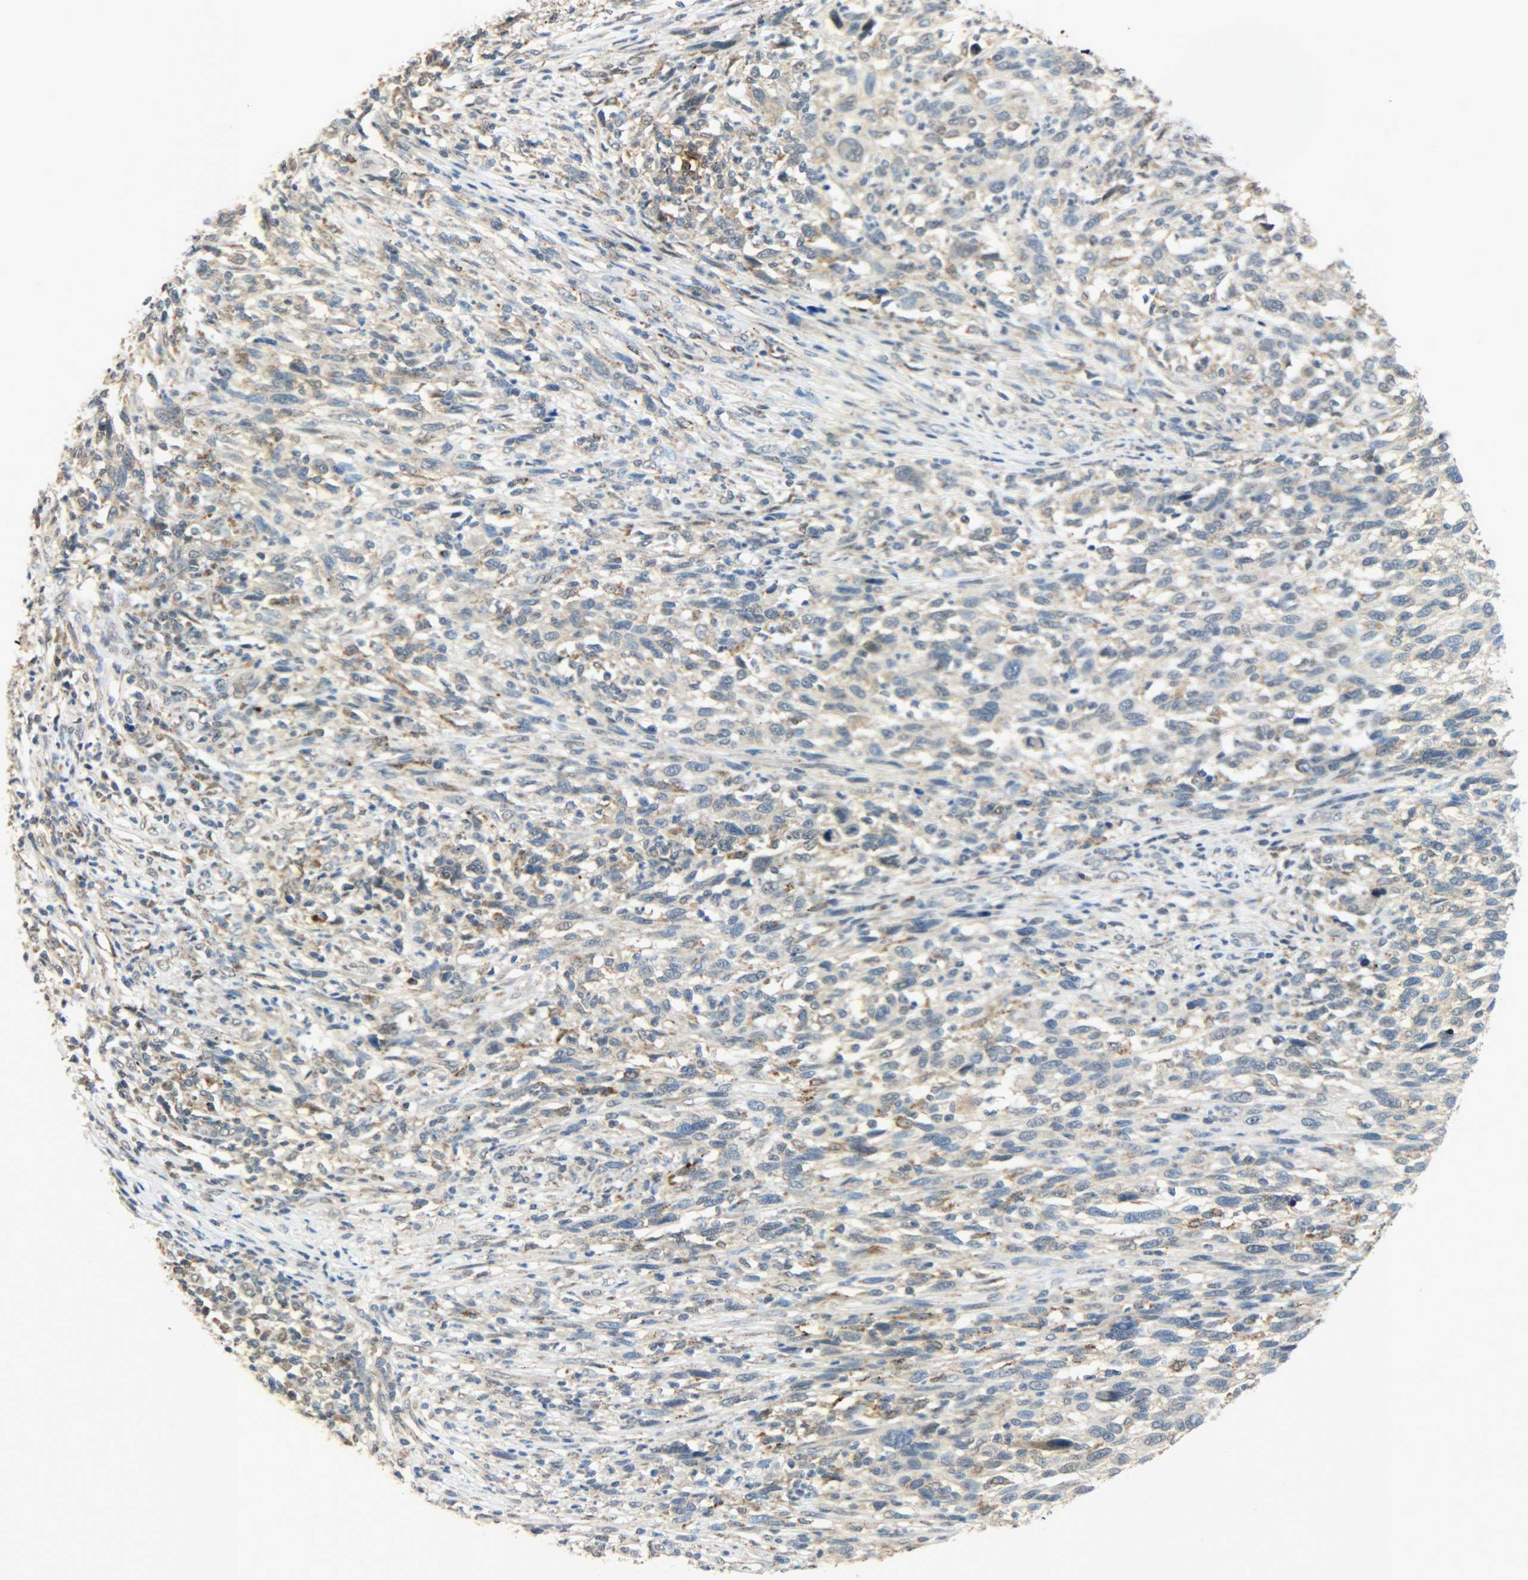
{"staining": {"intensity": "weak", "quantity": ">75%", "location": "cytoplasmic/membranous"}, "tissue": "melanoma", "cell_type": "Tumor cells", "image_type": "cancer", "snomed": [{"axis": "morphology", "description": "Malignant melanoma, Metastatic site"}, {"axis": "topography", "description": "Lymph node"}], "caption": "Immunohistochemical staining of melanoma exhibits weak cytoplasmic/membranous protein positivity in approximately >75% of tumor cells.", "gene": "GIT2", "patient": {"sex": "male", "age": 61}}